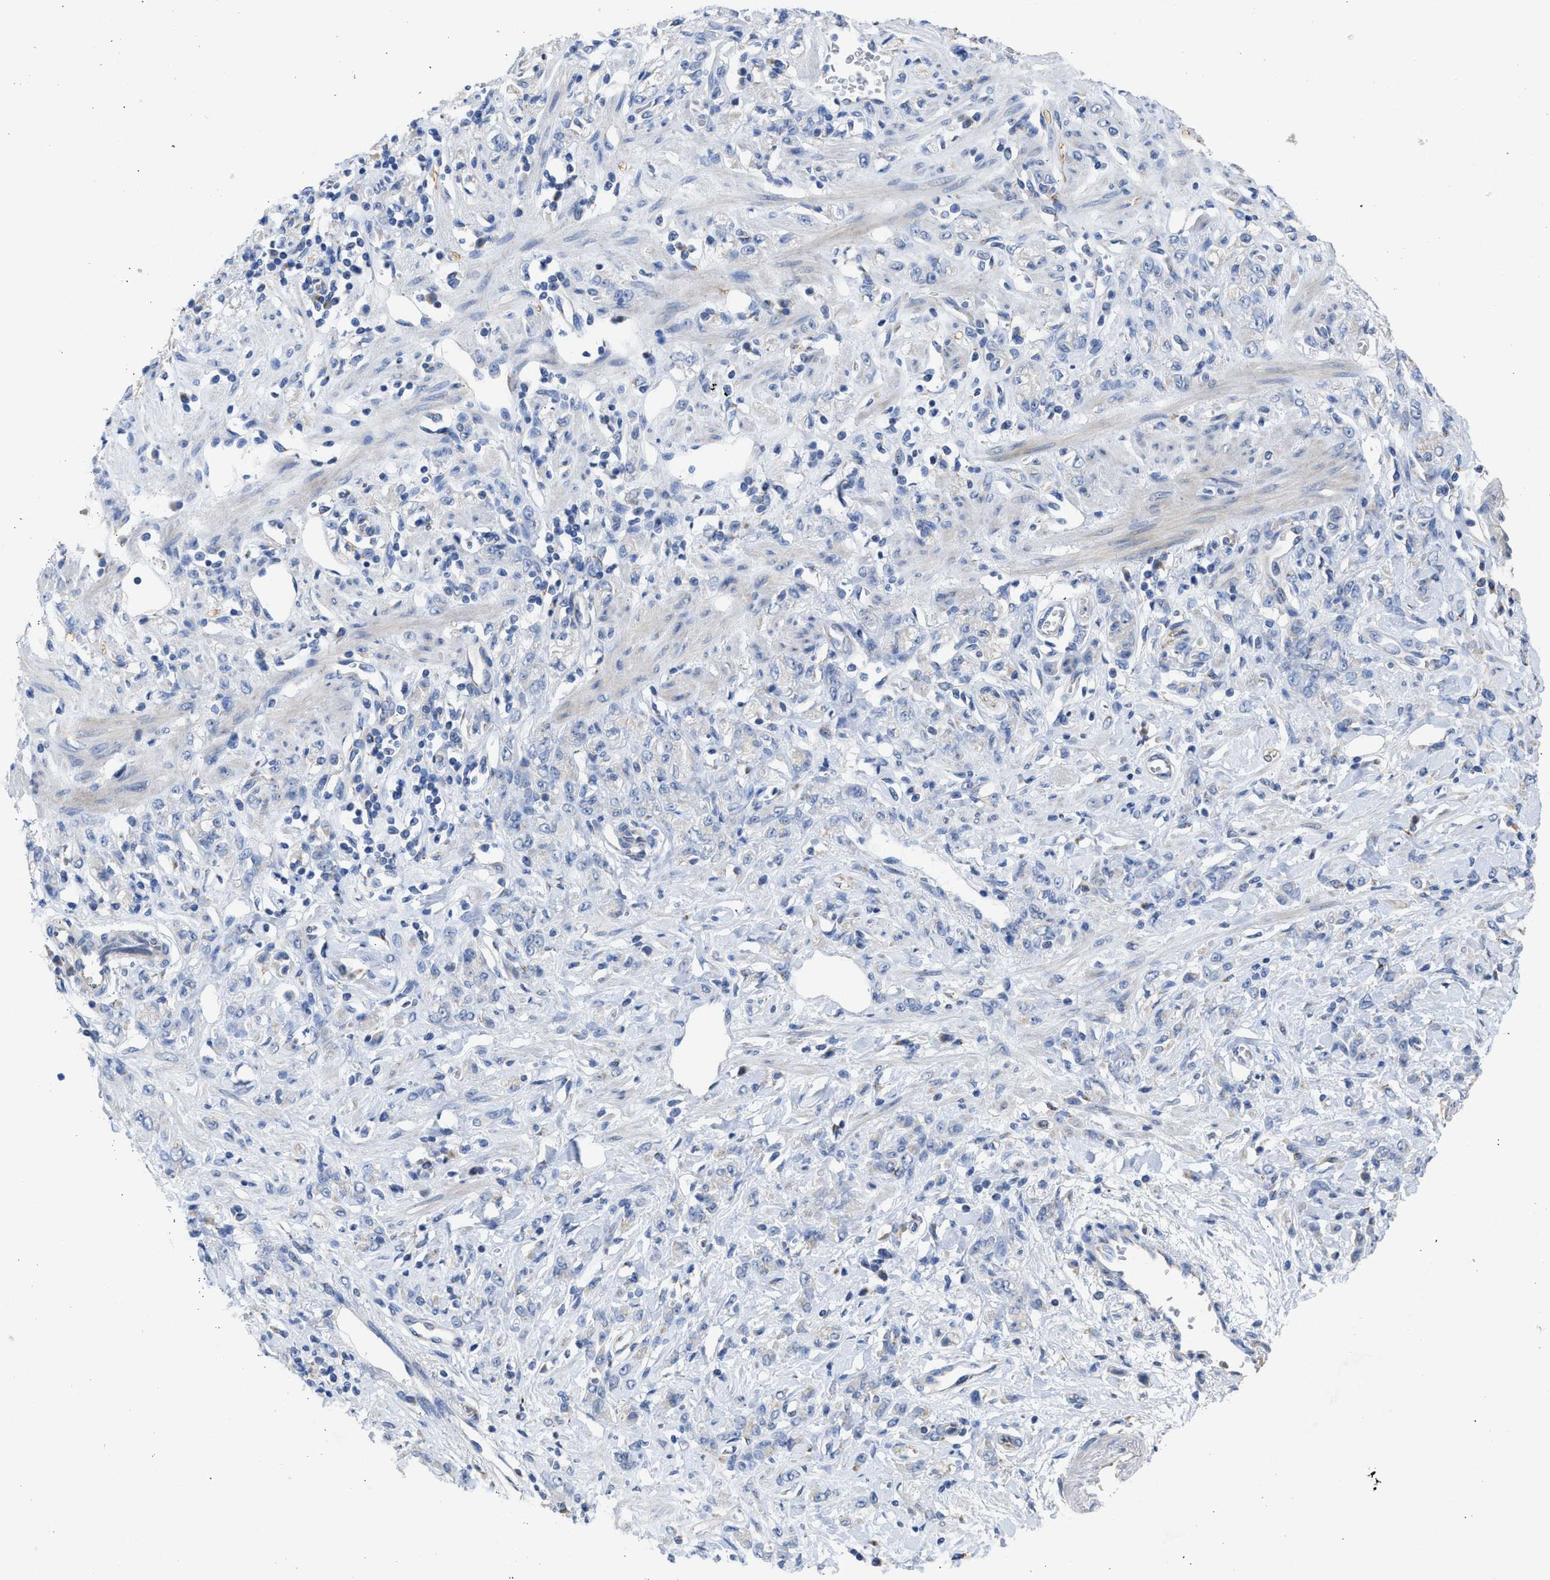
{"staining": {"intensity": "negative", "quantity": "none", "location": "none"}, "tissue": "stomach cancer", "cell_type": "Tumor cells", "image_type": "cancer", "snomed": [{"axis": "morphology", "description": "Normal tissue, NOS"}, {"axis": "morphology", "description": "Adenocarcinoma, NOS"}, {"axis": "topography", "description": "Stomach"}], "caption": "Histopathology image shows no protein positivity in tumor cells of stomach cancer (adenocarcinoma) tissue.", "gene": "IPO8", "patient": {"sex": "male", "age": 82}}